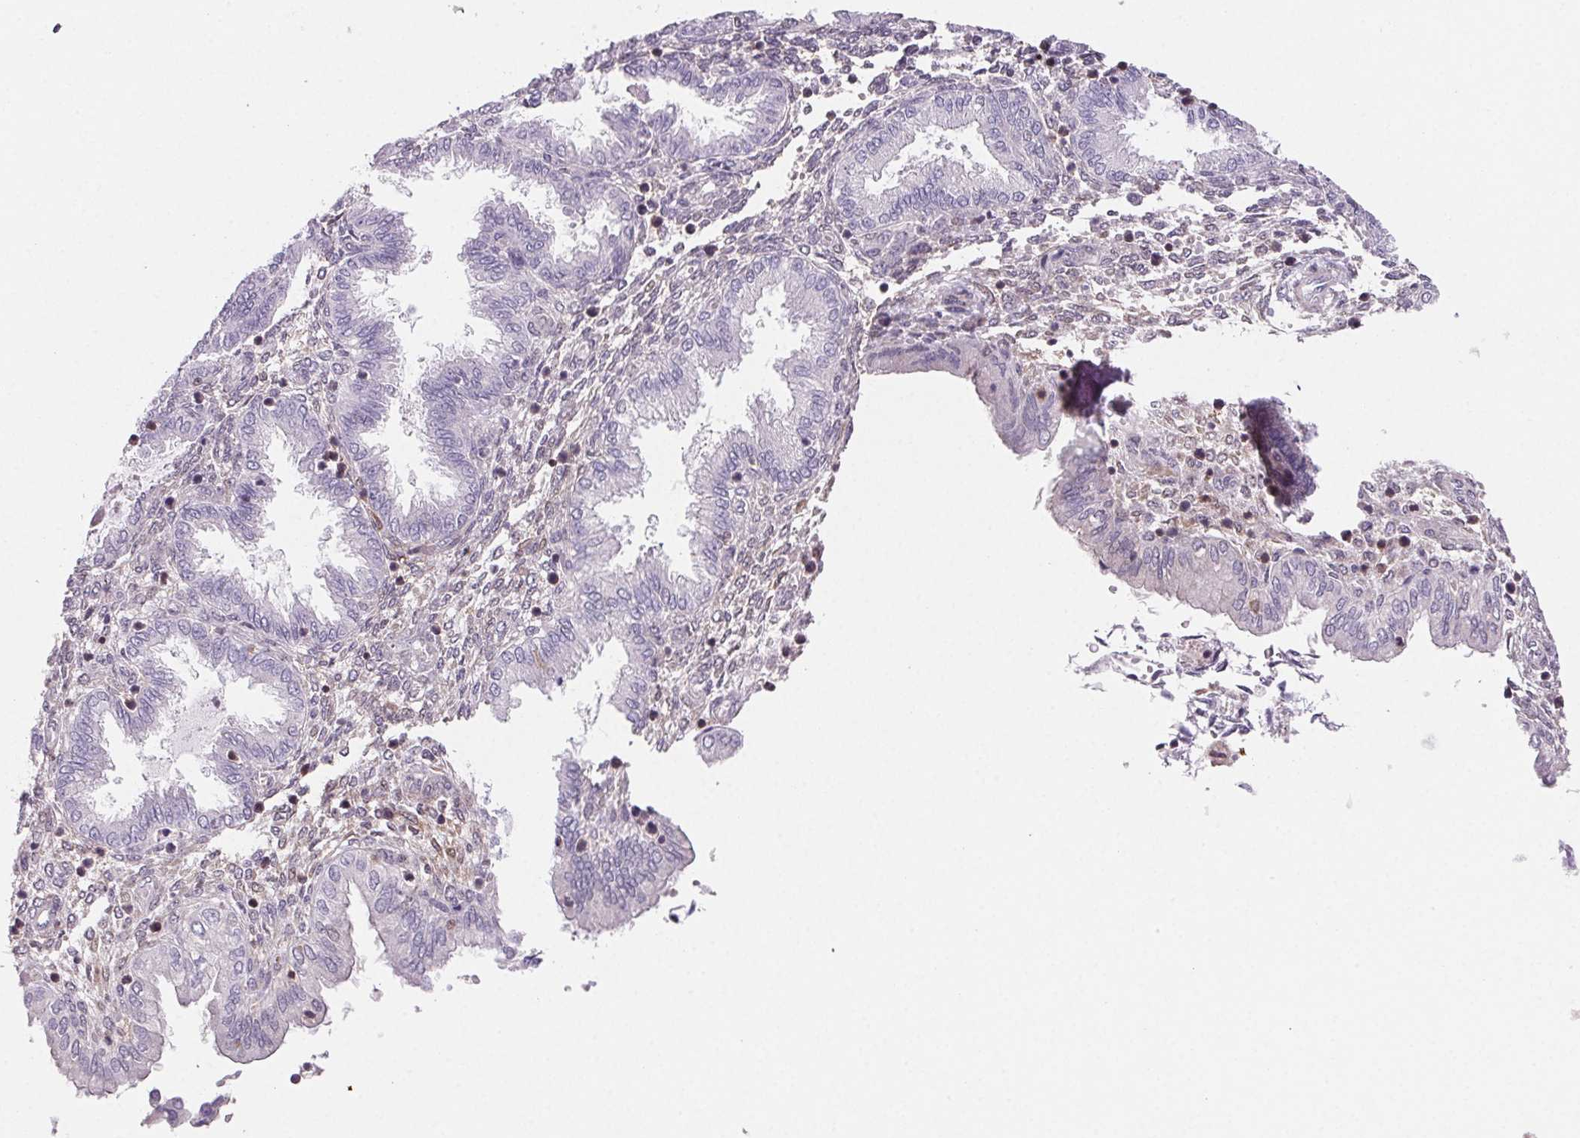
{"staining": {"intensity": "weak", "quantity": "<25%", "location": "cytoplasmic/membranous"}, "tissue": "endometrium", "cell_type": "Cells in endometrial stroma", "image_type": "normal", "snomed": [{"axis": "morphology", "description": "Normal tissue, NOS"}, {"axis": "topography", "description": "Endometrium"}], "caption": "A histopathology image of human endometrium is negative for staining in cells in endometrial stroma. (Stains: DAB (3,3'-diaminobenzidine) IHC with hematoxylin counter stain, Microscopy: brightfield microscopy at high magnification).", "gene": "GBP1", "patient": {"sex": "female", "age": 33}}